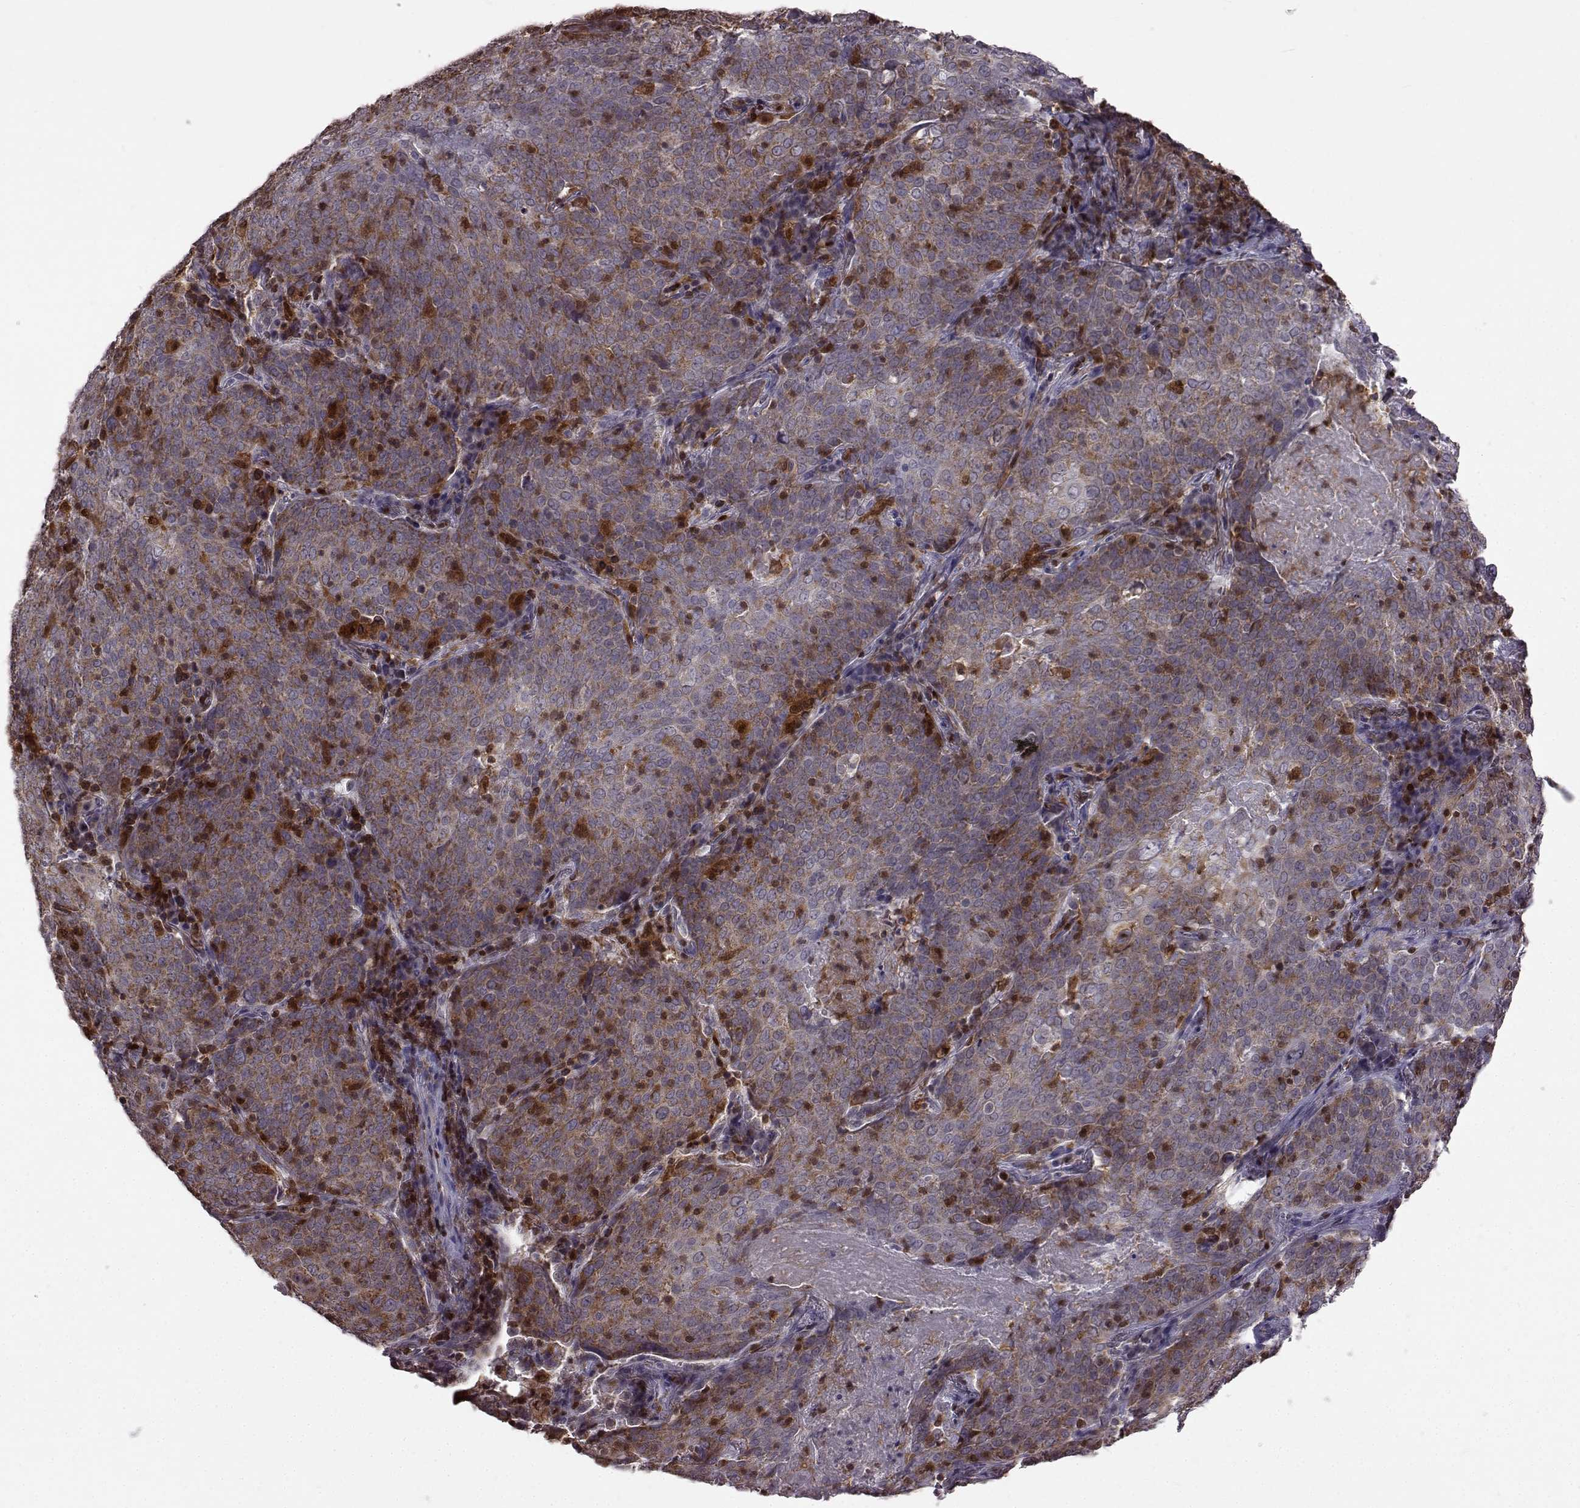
{"staining": {"intensity": "weak", "quantity": "<25%", "location": "cytoplasmic/membranous"}, "tissue": "lung cancer", "cell_type": "Tumor cells", "image_type": "cancer", "snomed": [{"axis": "morphology", "description": "Squamous cell carcinoma, NOS"}, {"axis": "topography", "description": "Lung"}], "caption": "High power microscopy micrograph of an immunohistochemistry (IHC) image of lung cancer, revealing no significant positivity in tumor cells.", "gene": "DOK2", "patient": {"sex": "male", "age": 82}}